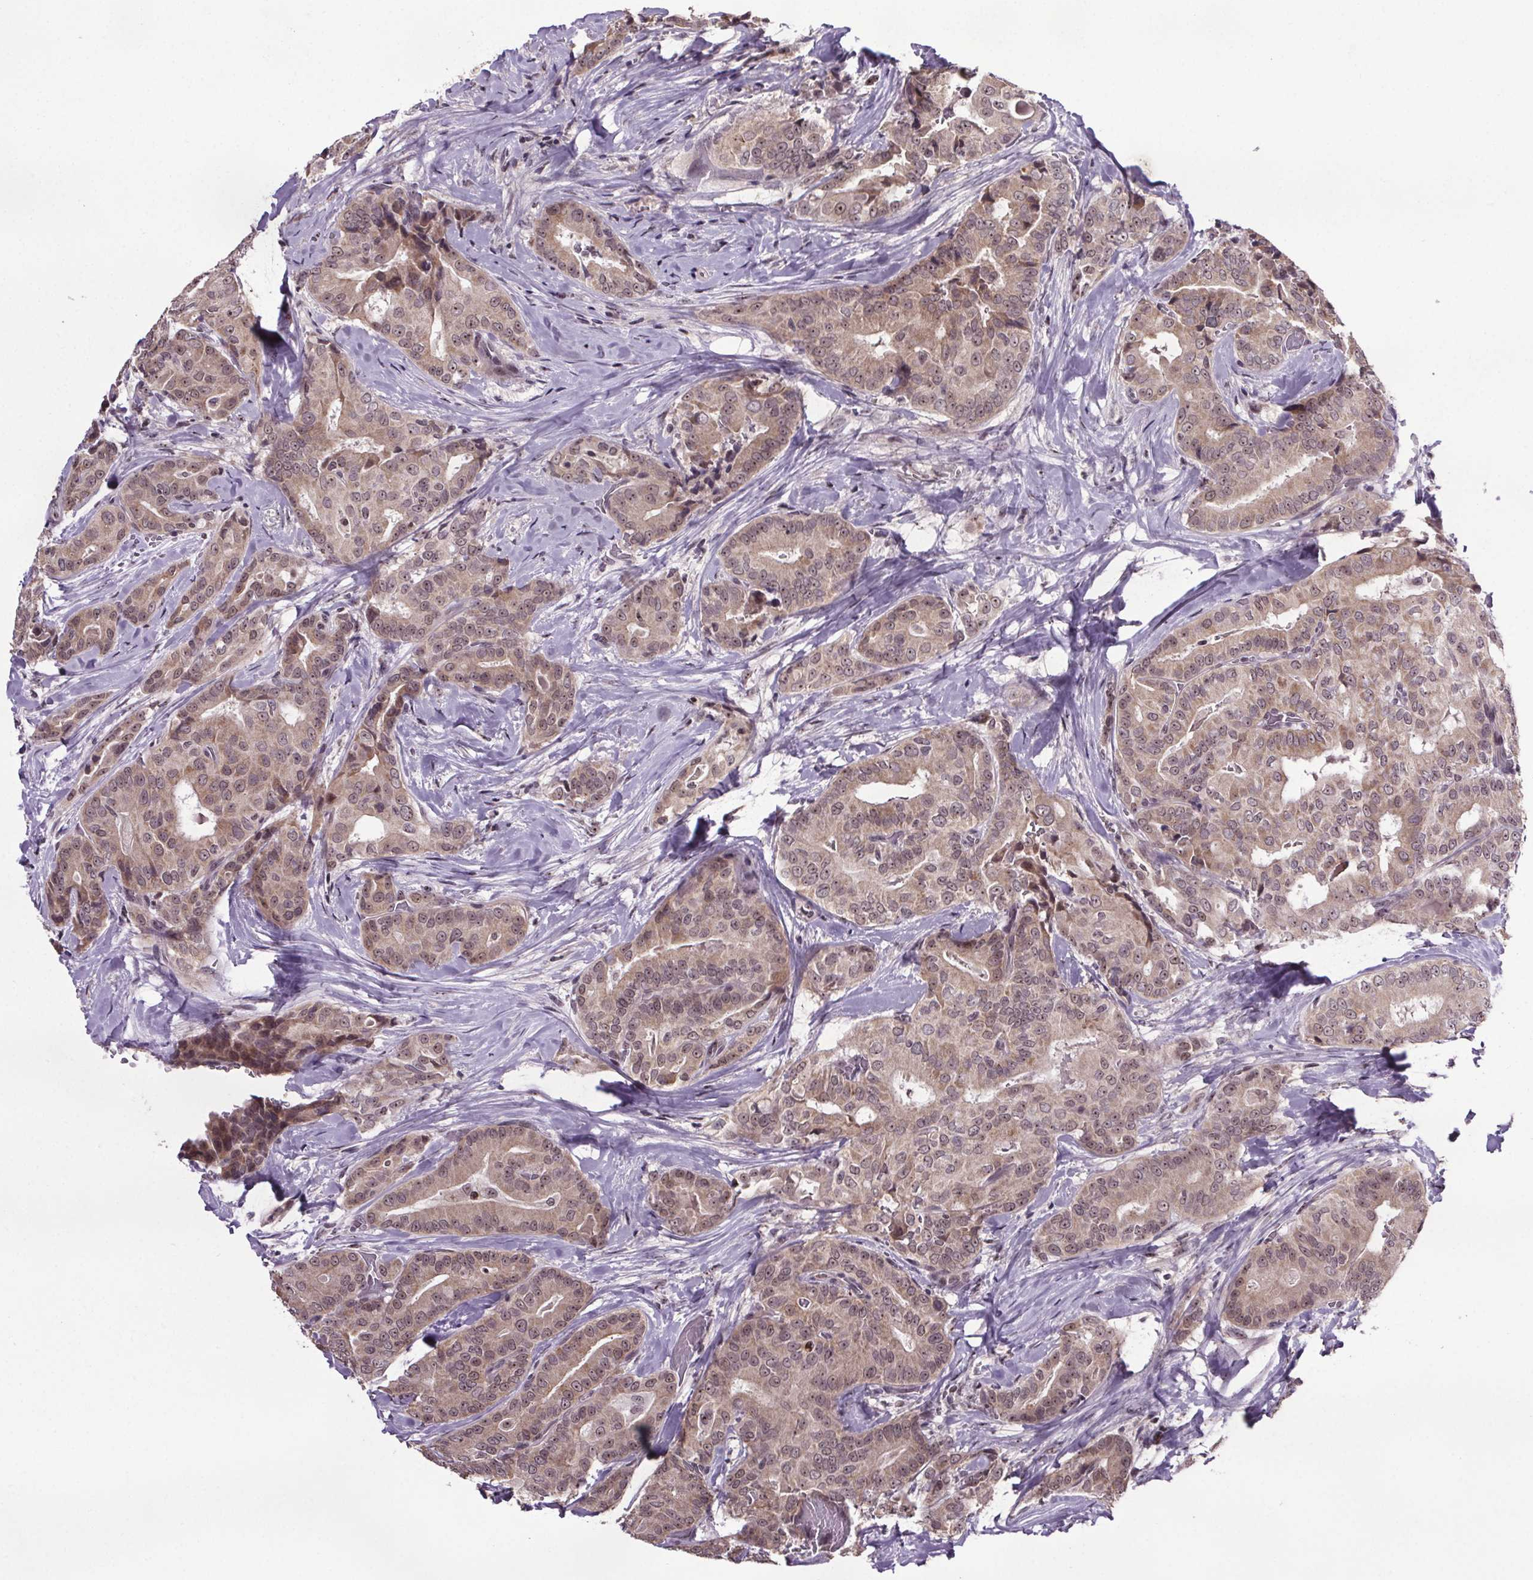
{"staining": {"intensity": "weak", "quantity": ">75%", "location": "cytoplasmic/membranous,nuclear"}, "tissue": "thyroid cancer", "cell_type": "Tumor cells", "image_type": "cancer", "snomed": [{"axis": "morphology", "description": "Papillary adenocarcinoma, NOS"}, {"axis": "topography", "description": "Thyroid gland"}], "caption": "Weak cytoplasmic/membranous and nuclear protein staining is seen in about >75% of tumor cells in thyroid papillary adenocarcinoma.", "gene": "ATMIN", "patient": {"sex": "male", "age": 61}}